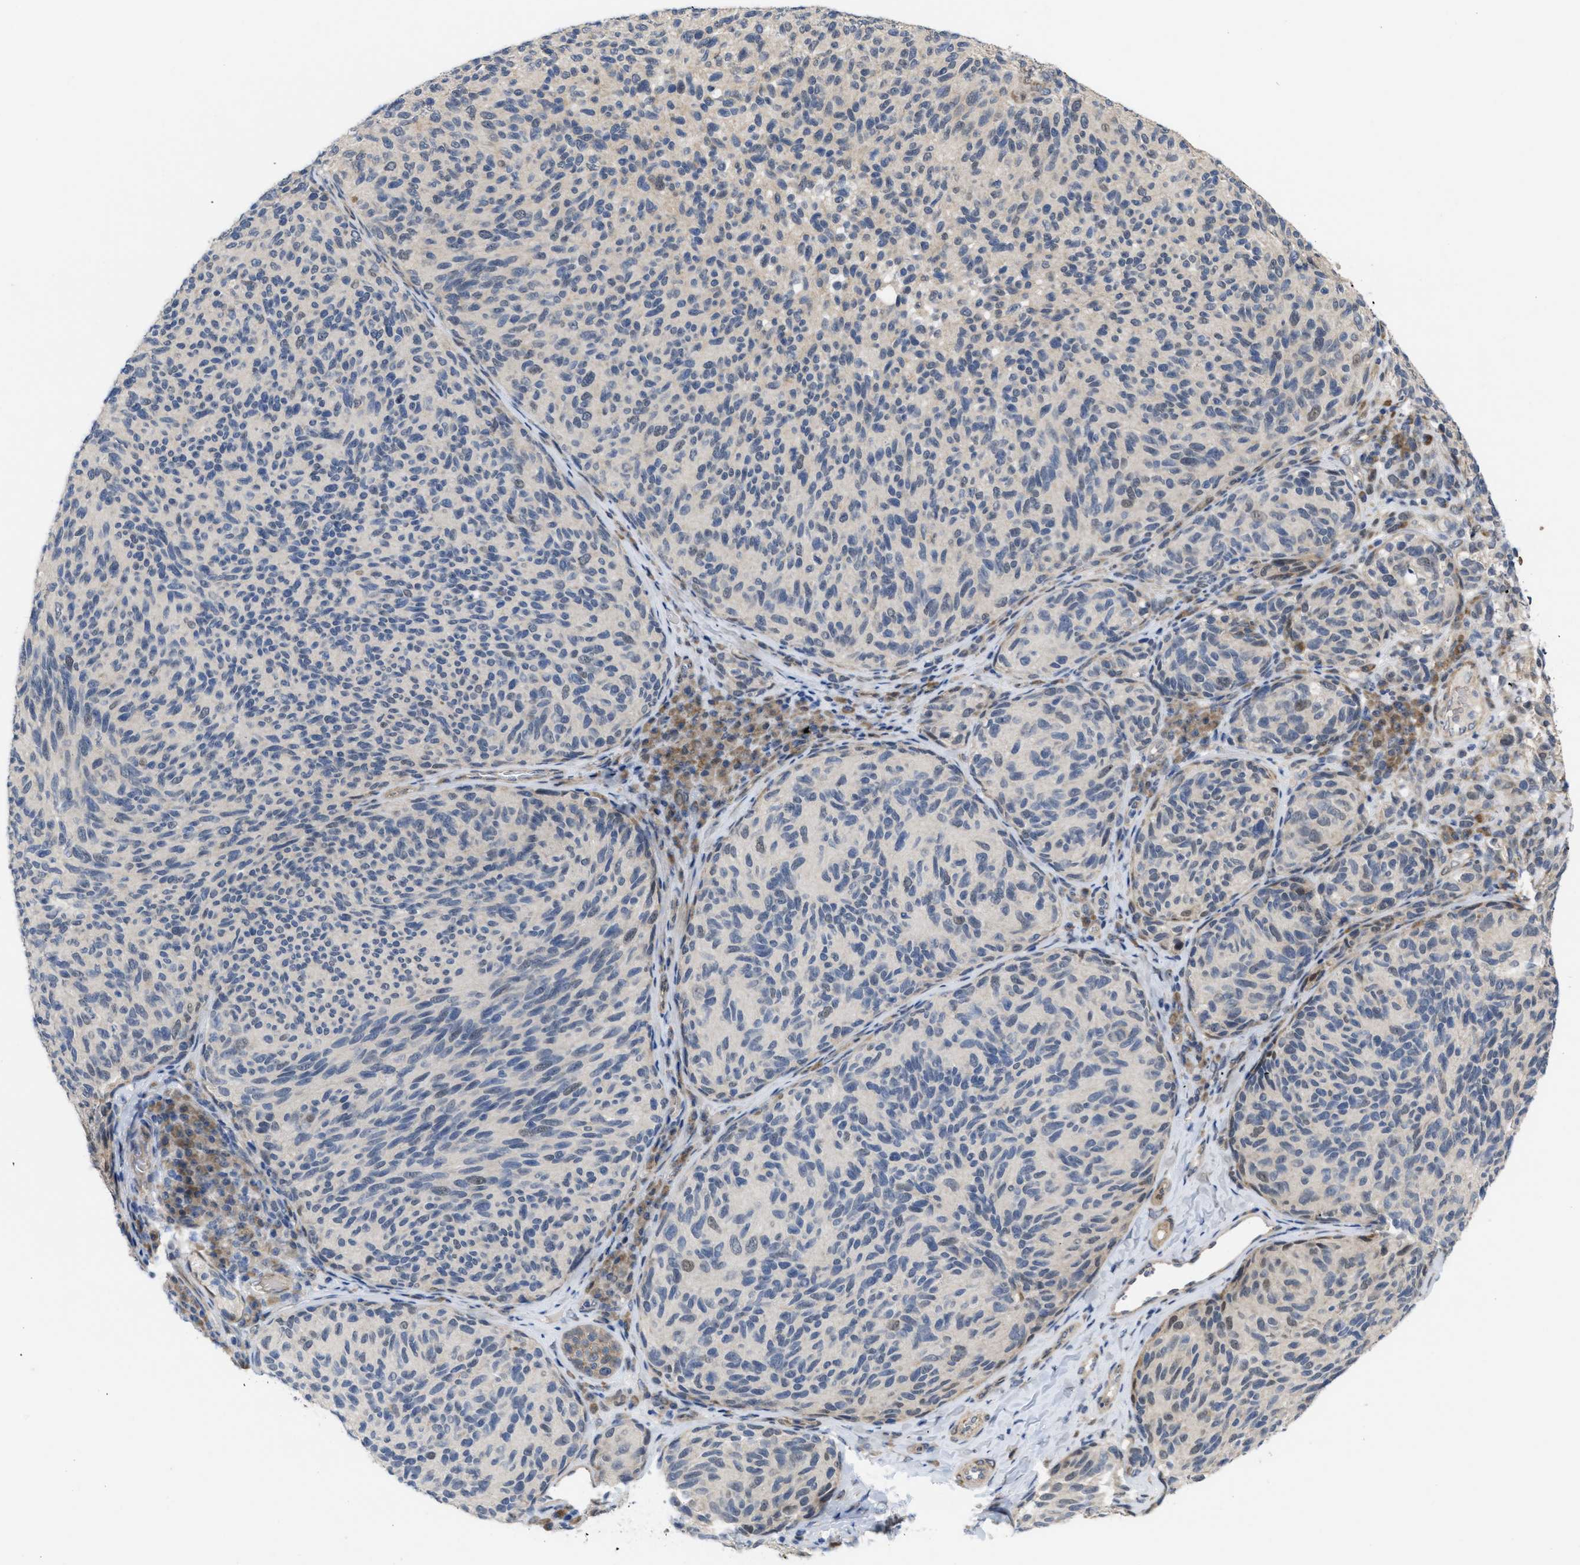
{"staining": {"intensity": "weak", "quantity": "25%-75%", "location": "nuclear"}, "tissue": "melanoma", "cell_type": "Tumor cells", "image_type": "cancer", "snomed": [{"axis": "morphology", "description": "Malignant melanoma, NOS"}, {"axis": "topography", "description": "Skin"}], "caption": "The image reveals a brown stain indicating the presence of a protein in the nuclear of tumor cells in malignant melanoma.", "gene": "CDPF1", "patient": {"sex": "female", "age": 73}}